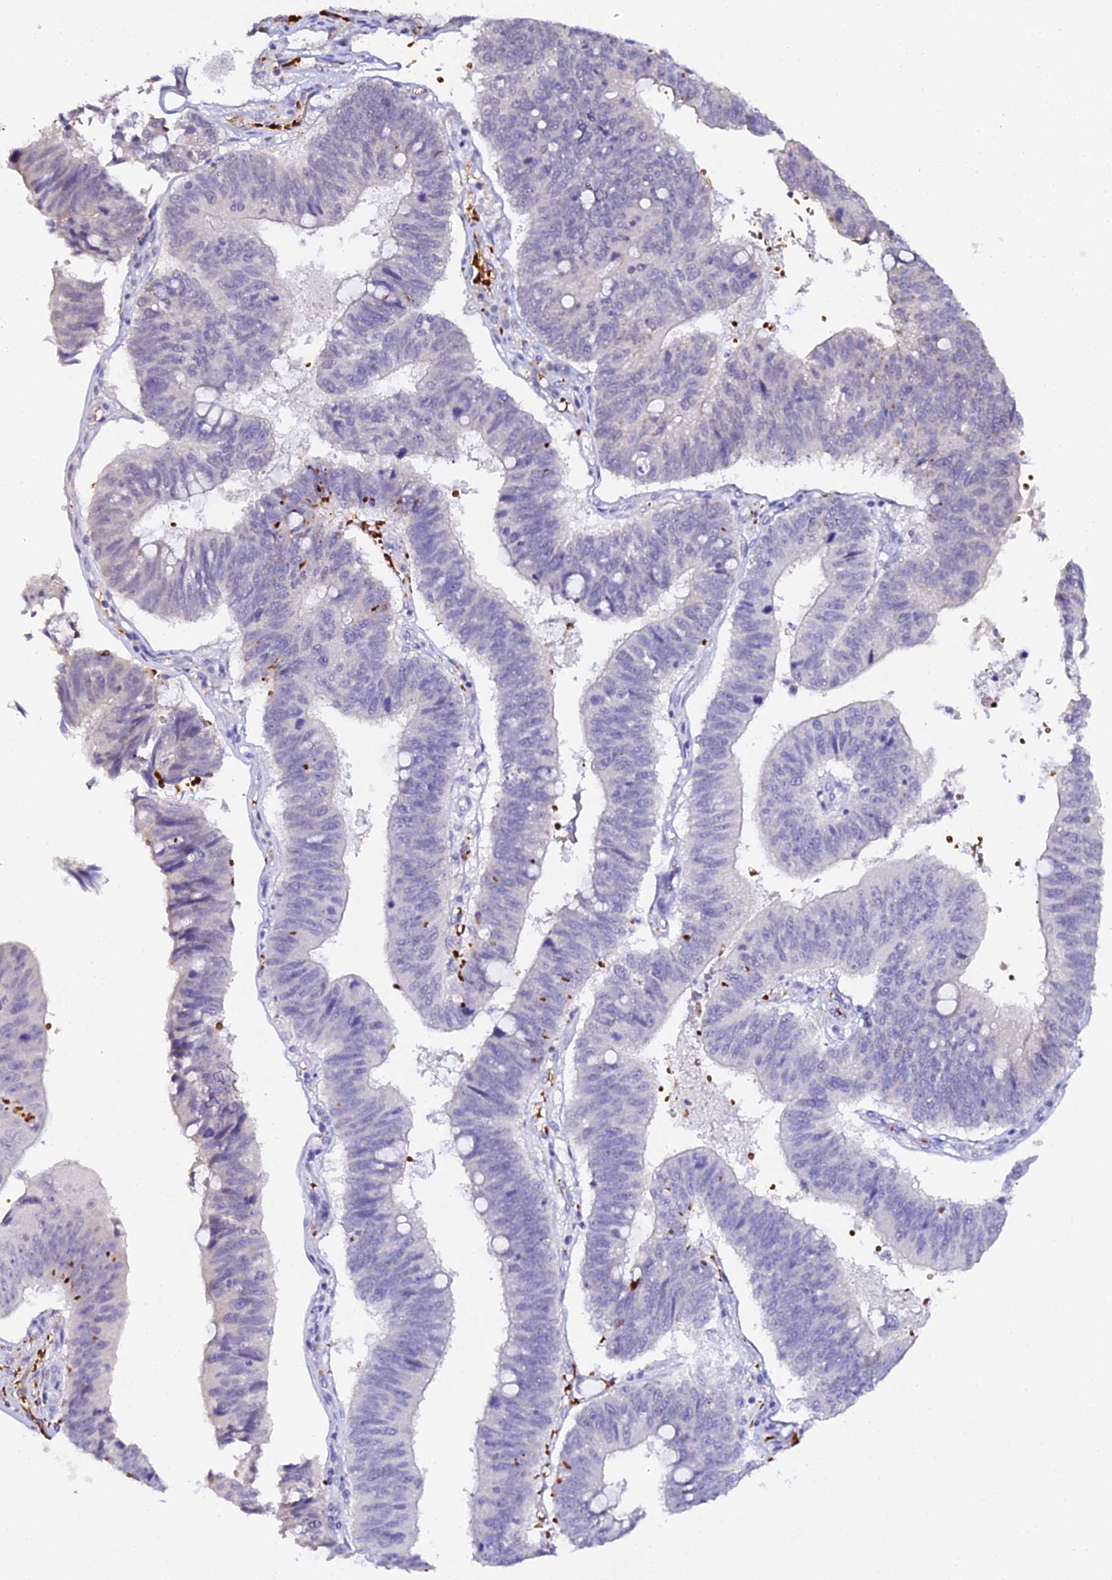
{"staining": {"intensity": "negative", "quantity": "none", "location": "none"}, "tissue": "stomach cancer", "cell_type": "Tumor cells", "image_type": "cancer", "snomed": [{"axis": "morphology", "description": "Adenocarcinoma, NOS"}, {"axis": "topography", "description": "Stomach"}], "caption": "This is an IHC image of adenocarcinoma (stomach). There is no expression in tumor cells.", "gene": "CFAP45", "patient": {"sex": "male", "age": 59}}